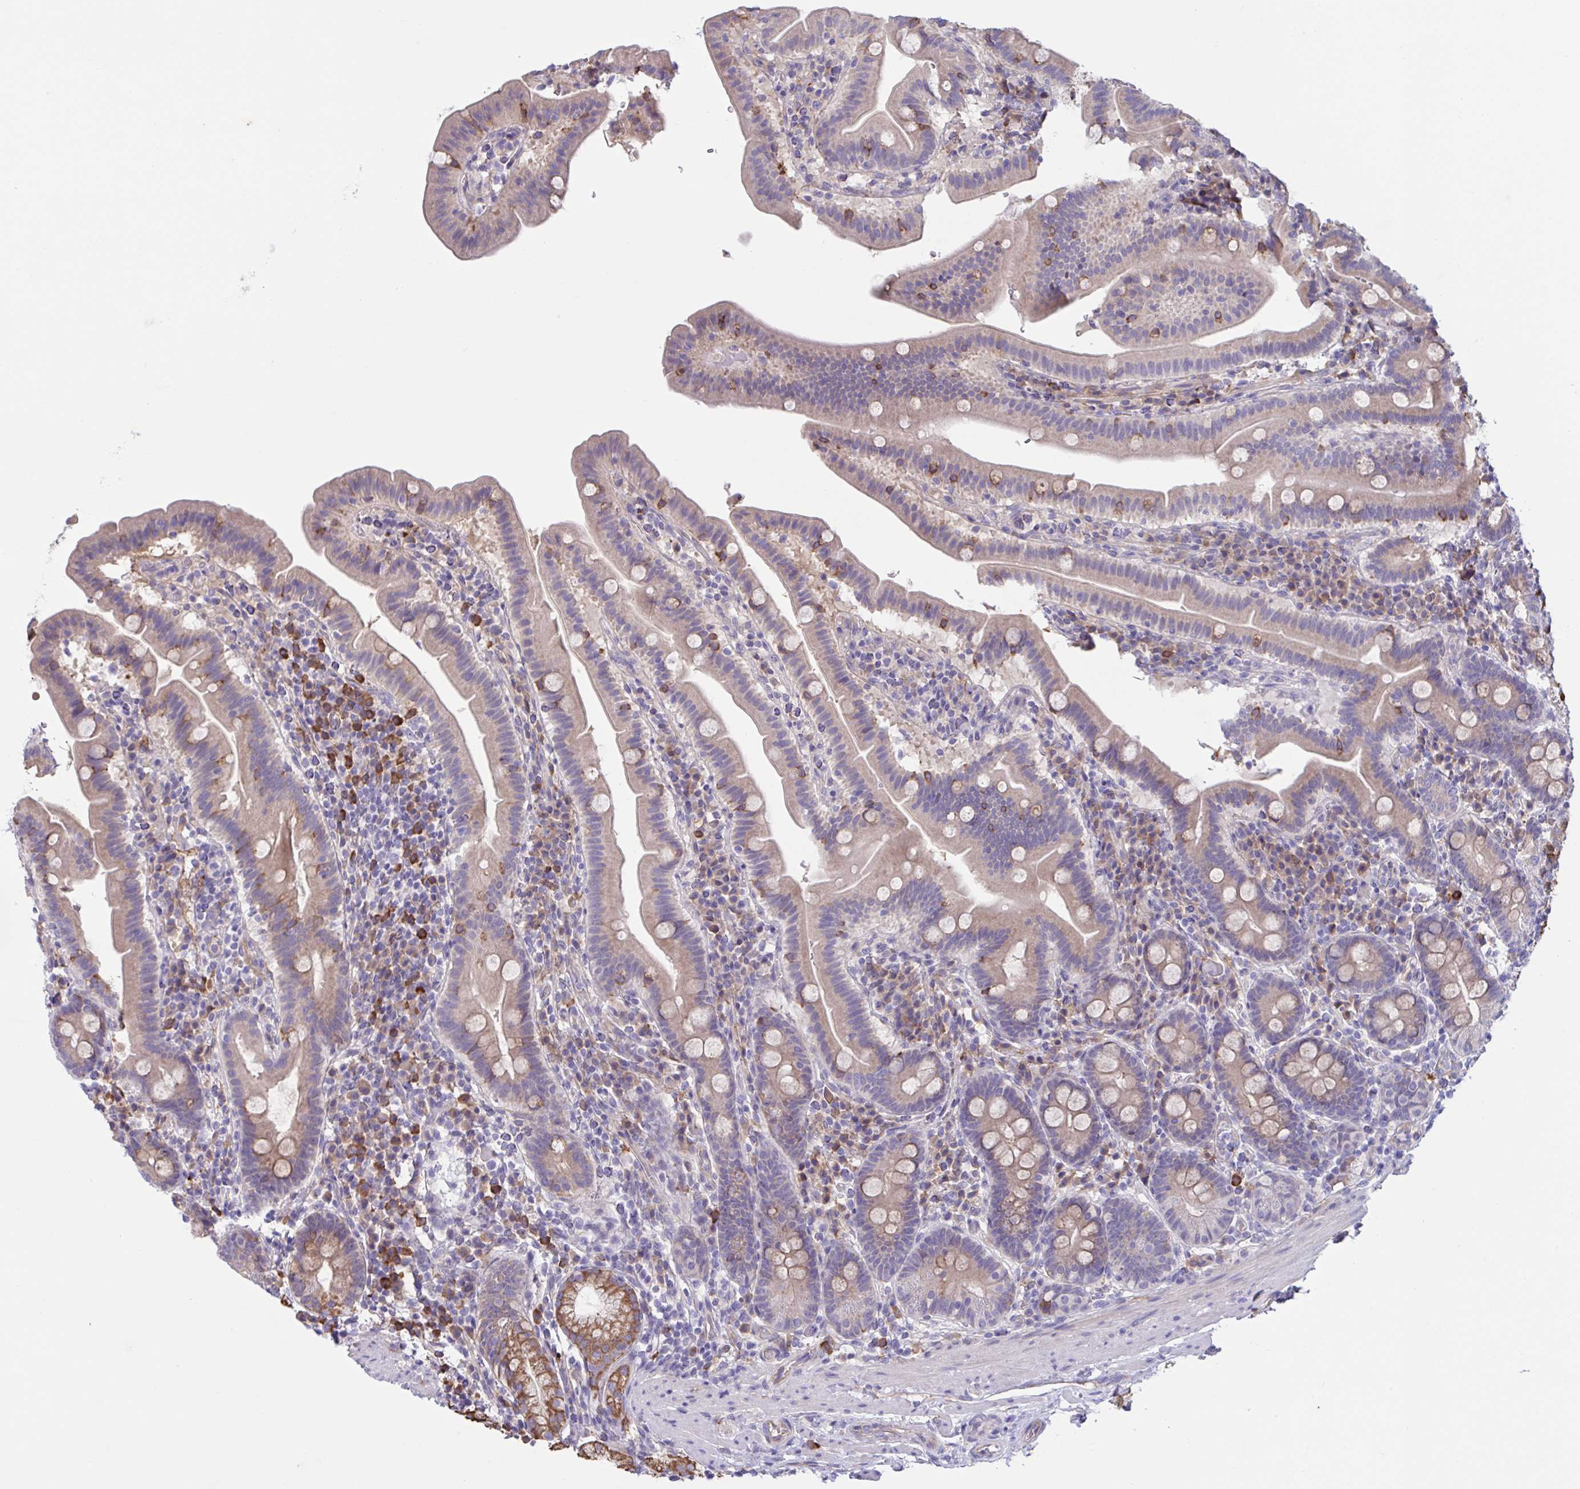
{"staining": {"intensity": "weak", "quantity": "25%-75%", "location": "cytoplasmic/membranous"}, "tissue": "small intestine", "cell_type": "Glandular cells", "image_type": "normal", "snomed": [{"axis": "morphology", "description": "Normal tissue, NOS"}, {"axis": "topography", "description": "Small intestine"}], "caption": "Immunohistochemical staining of benign small intestine shows weak cytoplasmic/membranous protein expression in approximately 25%-75% of glandular cells.", "gene": "SLC66A1", "patient": {"sex": "male", "age": 26}}